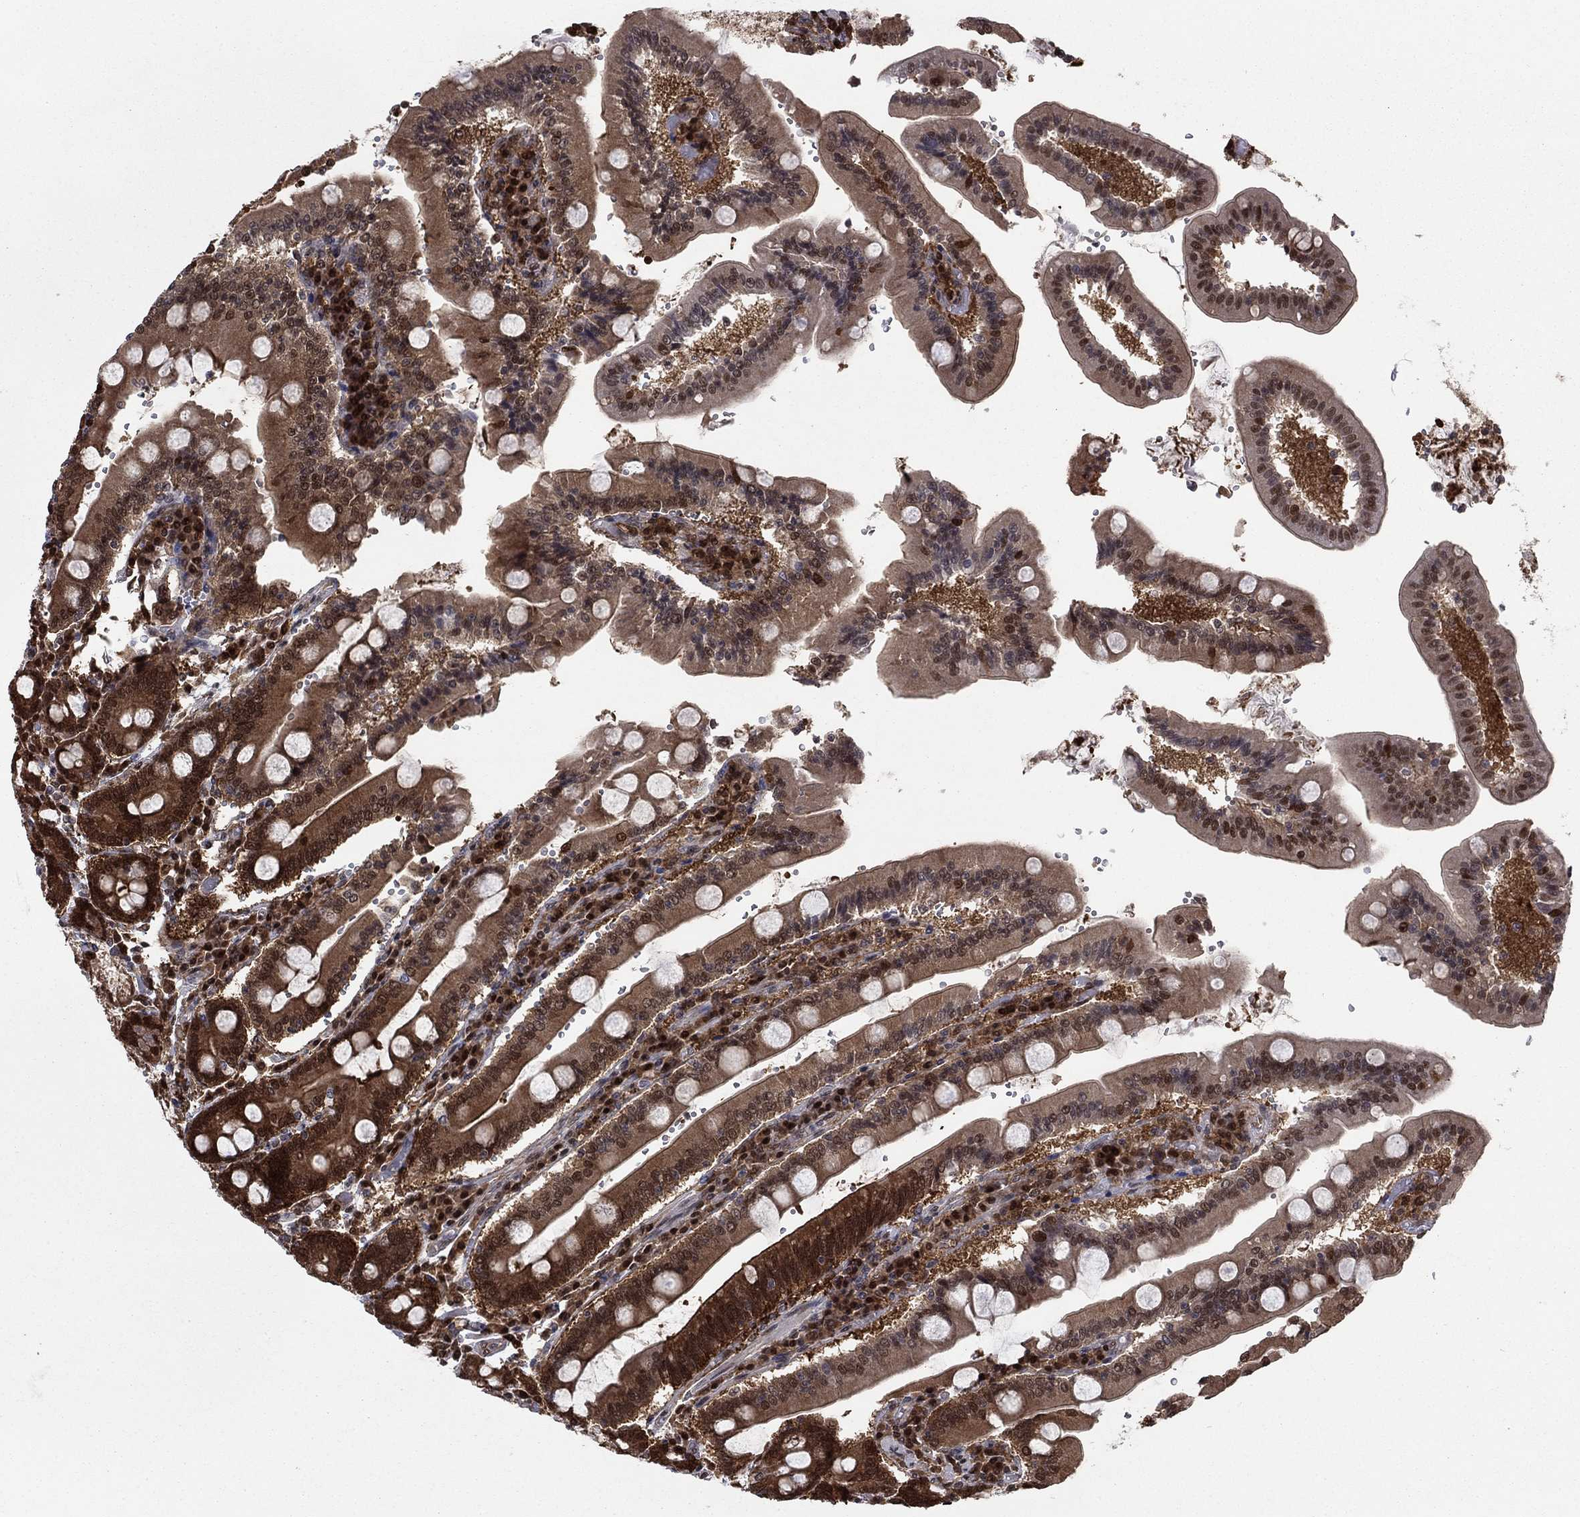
{"staining": {"intensity": "strong", "quantity": "25%-75%", "location": "cytoplasmic/membranous,nuclear"}, "tissue": "duodenum", "cell_type": "Glandular cells", "image_type": "normal", "snomed": [{"axis": "morphology", "description": "Normal tissue, NOS"}, {"axis": "topography", "description": "Duodenum"}], "caption": "IHC of unremarkable duodenum displays high levels of strong cytoplasmic/membranous,nuclear positivity in about 25%-75% of glandular cells.", "gene": "FKBP4", "patient": {"sex": "female", "age": 62}}